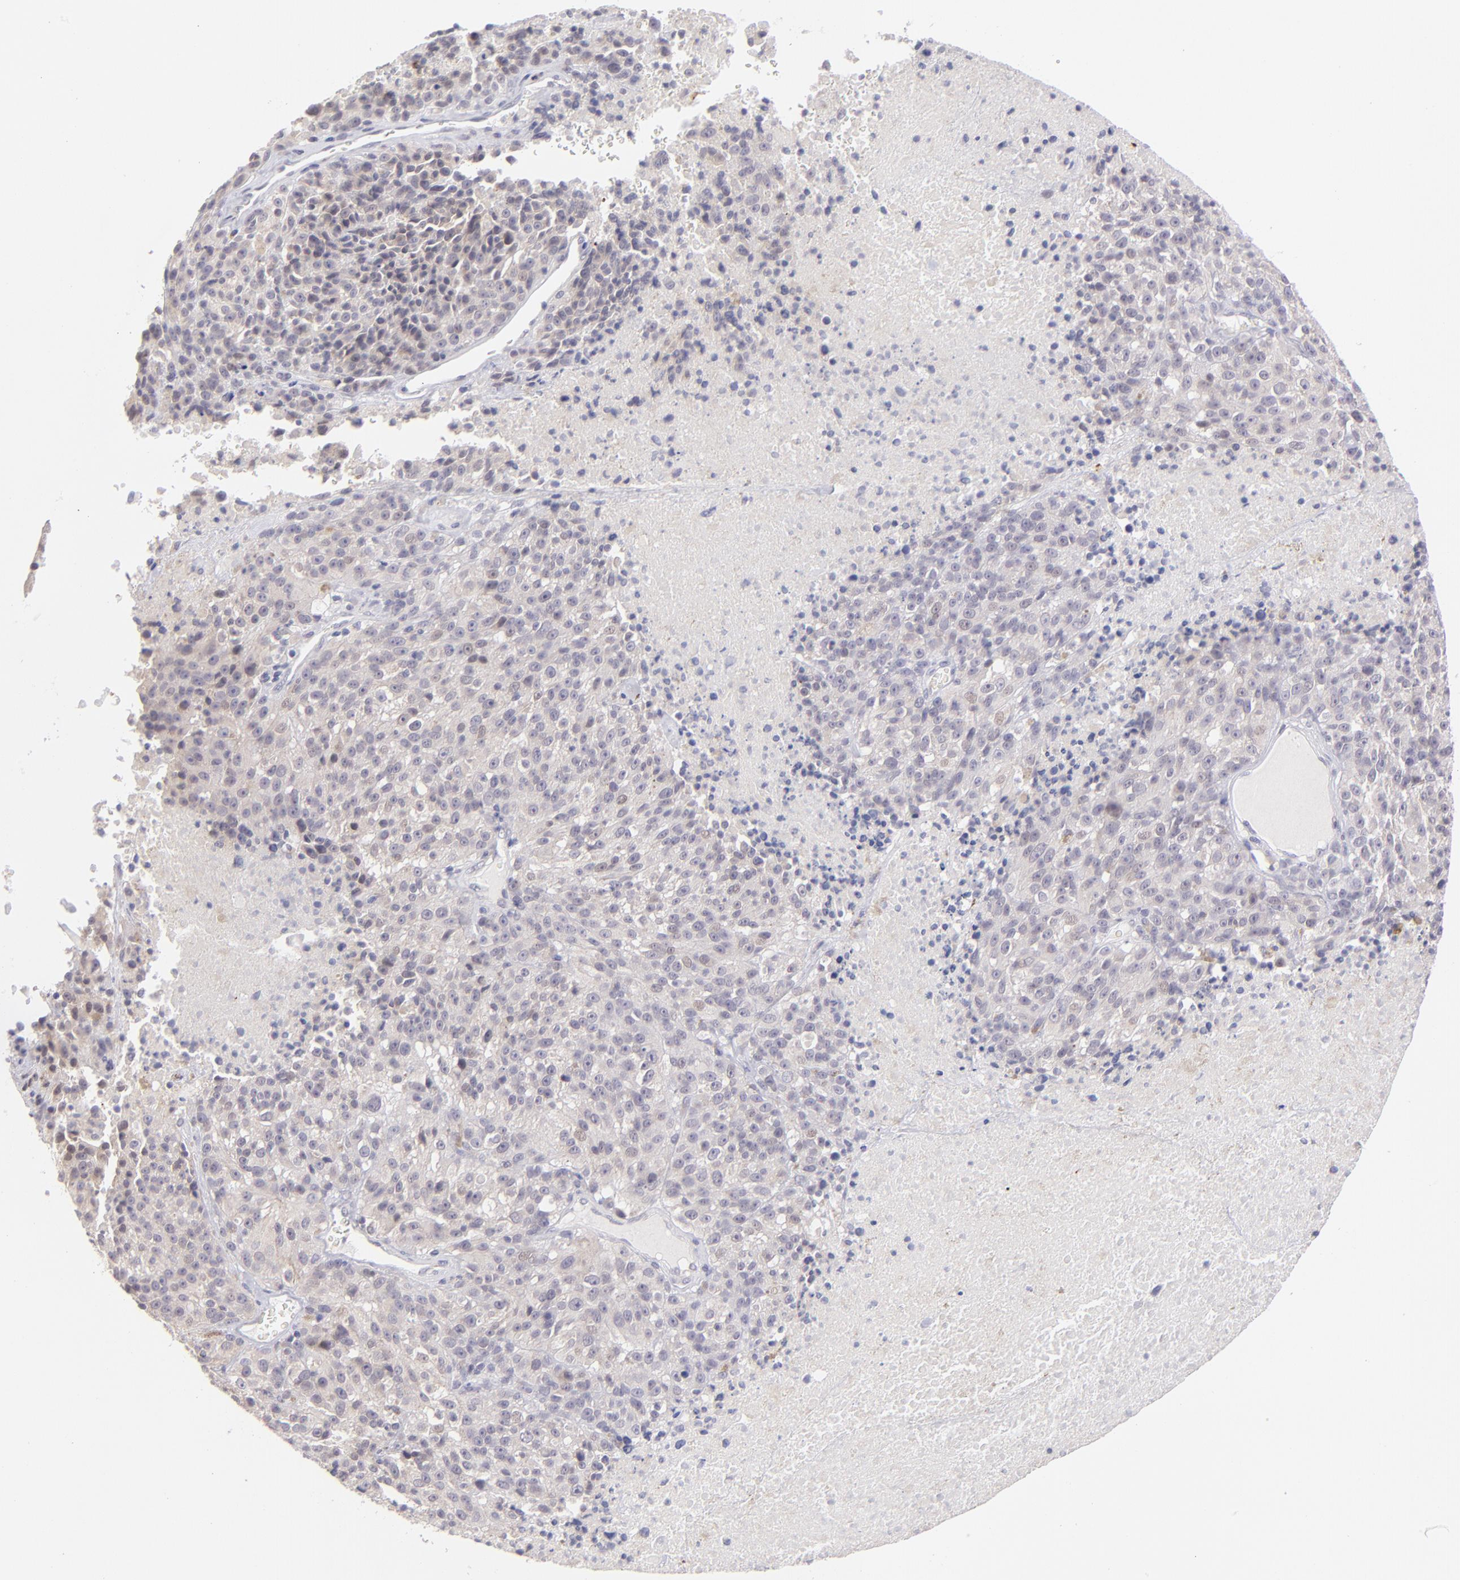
{"staining": {"intensity": "negative", "quantity": "none", "location": "none"}, "tissue": "melanoma", "cell_type": "Tumor cells", "image_type": "cancer", "snomed": [{"axis": "morphology", "description": "Malignant melanoma, Metastatic site"}, {"axis": "topography", "description": "Cerebral cortex"}], "caption": "Immunohistochemical staining of human malignant melanoma (metastatic site) demonstrates no significant expression in tumor cells. (Stains: DAB (3,3'-diaminobenzidine) immunohistochemistry with hematoxylin counter stain, Microscopy: brightfield microscopy at high magnification).", "gene": "TRAF3", "patient": {"sex": "female", "age": 52}}